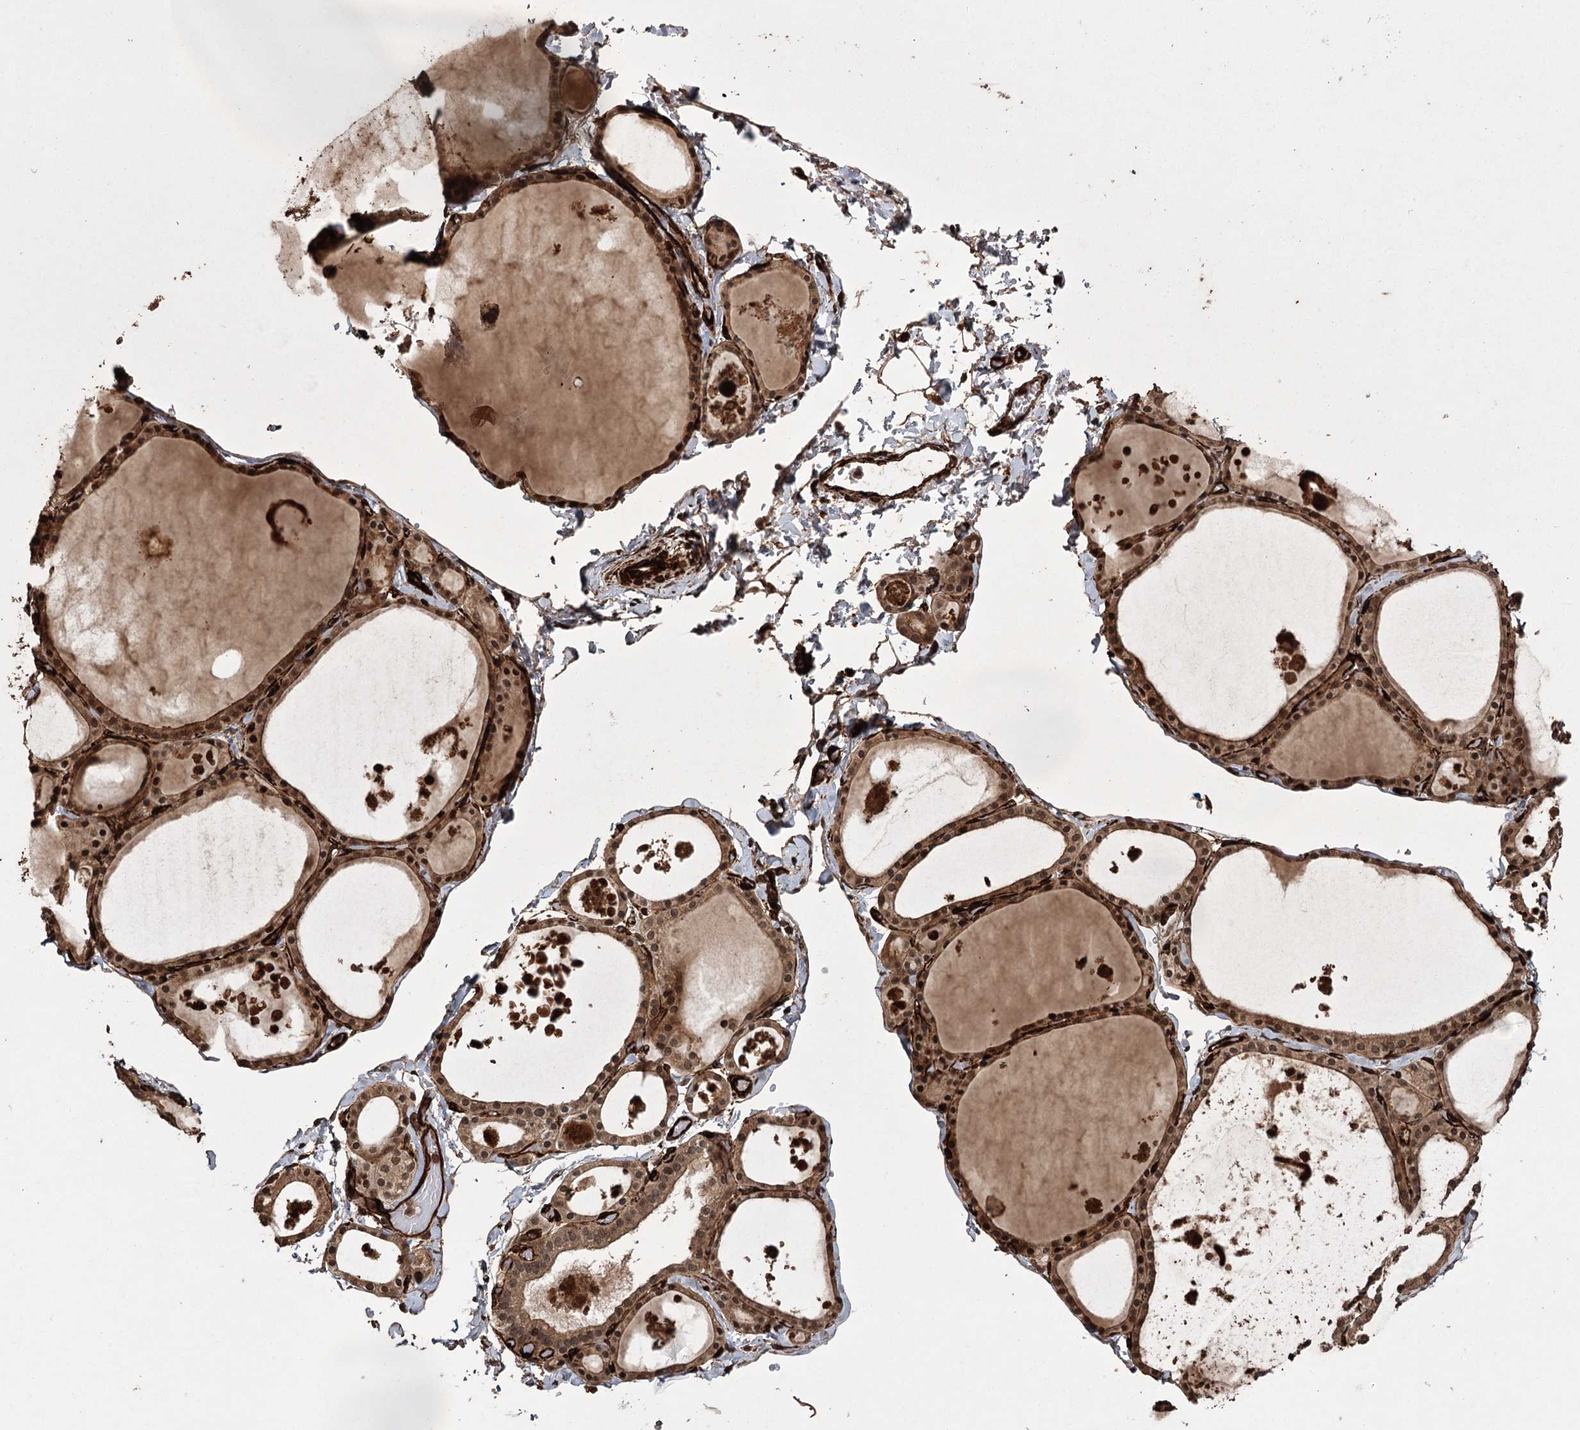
{"staining": {"intensity": "moderate", "quantity": ">75%", "location": "cytoplasmic/membranous,nuclear"}, "tissue": "thyroid gland", "cell_type": "Glandular cells", "image_type": "normal", "snomed": [{"axis": "morphology", "description": "Normal tissue, NOS"}, {"axis": "topography", "description": "Thyroid gland"}], "caption": "Protein analysis of normal thyroid gland exhibits moderate cytoplasmic/membranous,nuclear expression in about >75% of glandular cells. (brown staining indicates protein expression, while blue staining denotes nuclei).", "gene": "RPAP3", "patient": {"sex": "male", "age": 56}}